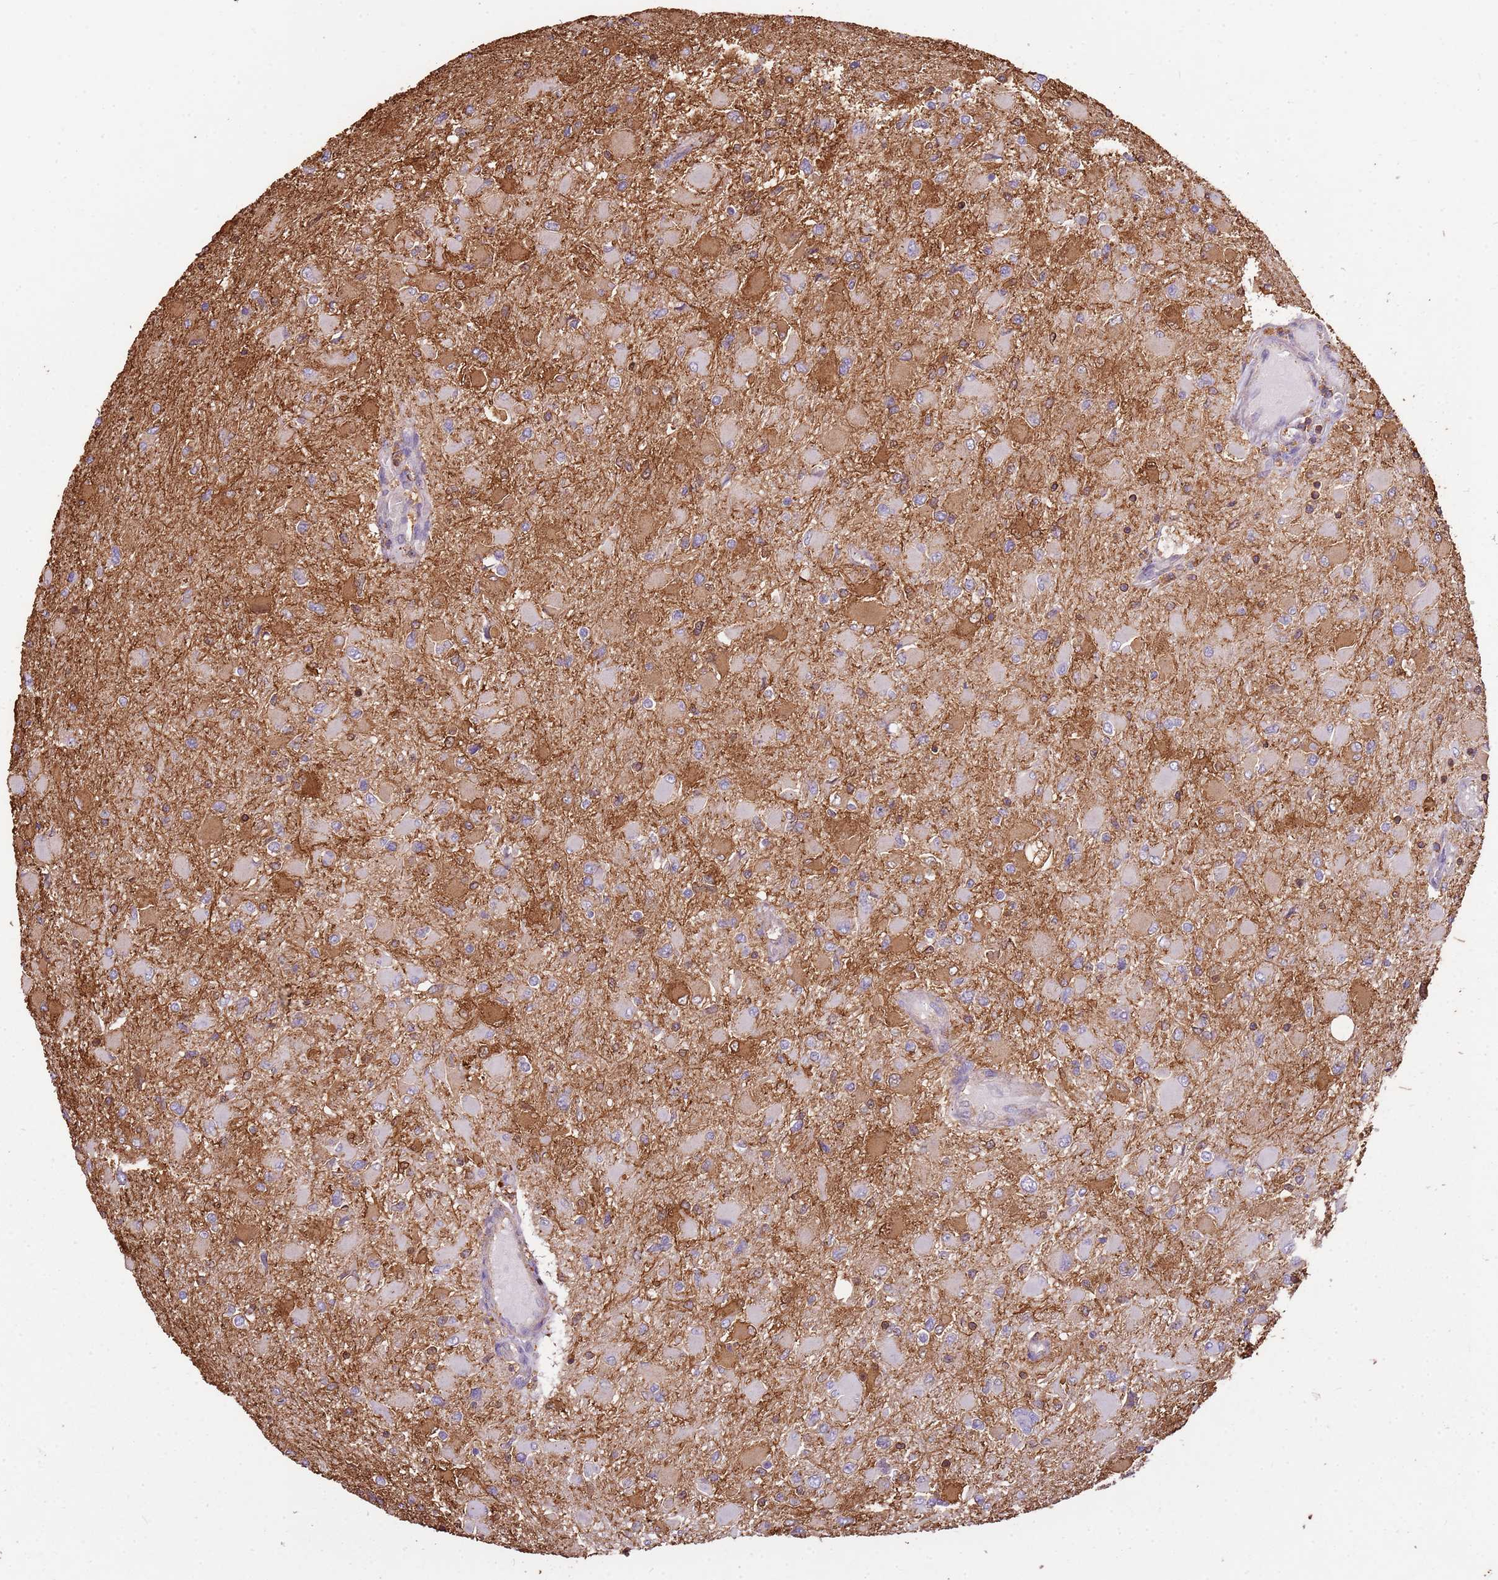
{"staining": {"intensity": "moderate", "quantity": "<25%", "location": "cytoplasmic/membranous"}, "tissue": "glioma", "cell_type": "Tumor cells", "image_type": "cancer", "snomed": [{"axis": "morphology", "description": "Glioma, malignant, High grade"}, {"axis": "topography", "description": "Cerebral cortex"}], "caption": "High-power microscopy captured an immunohistochemistry image of malignant high-grade glioma, revealing moderate cytoplasmic/membranous positivity in approximately <25% of tumor cells.", "gene": "ARL10", "patient": {"sex": "female", "age": 36}}